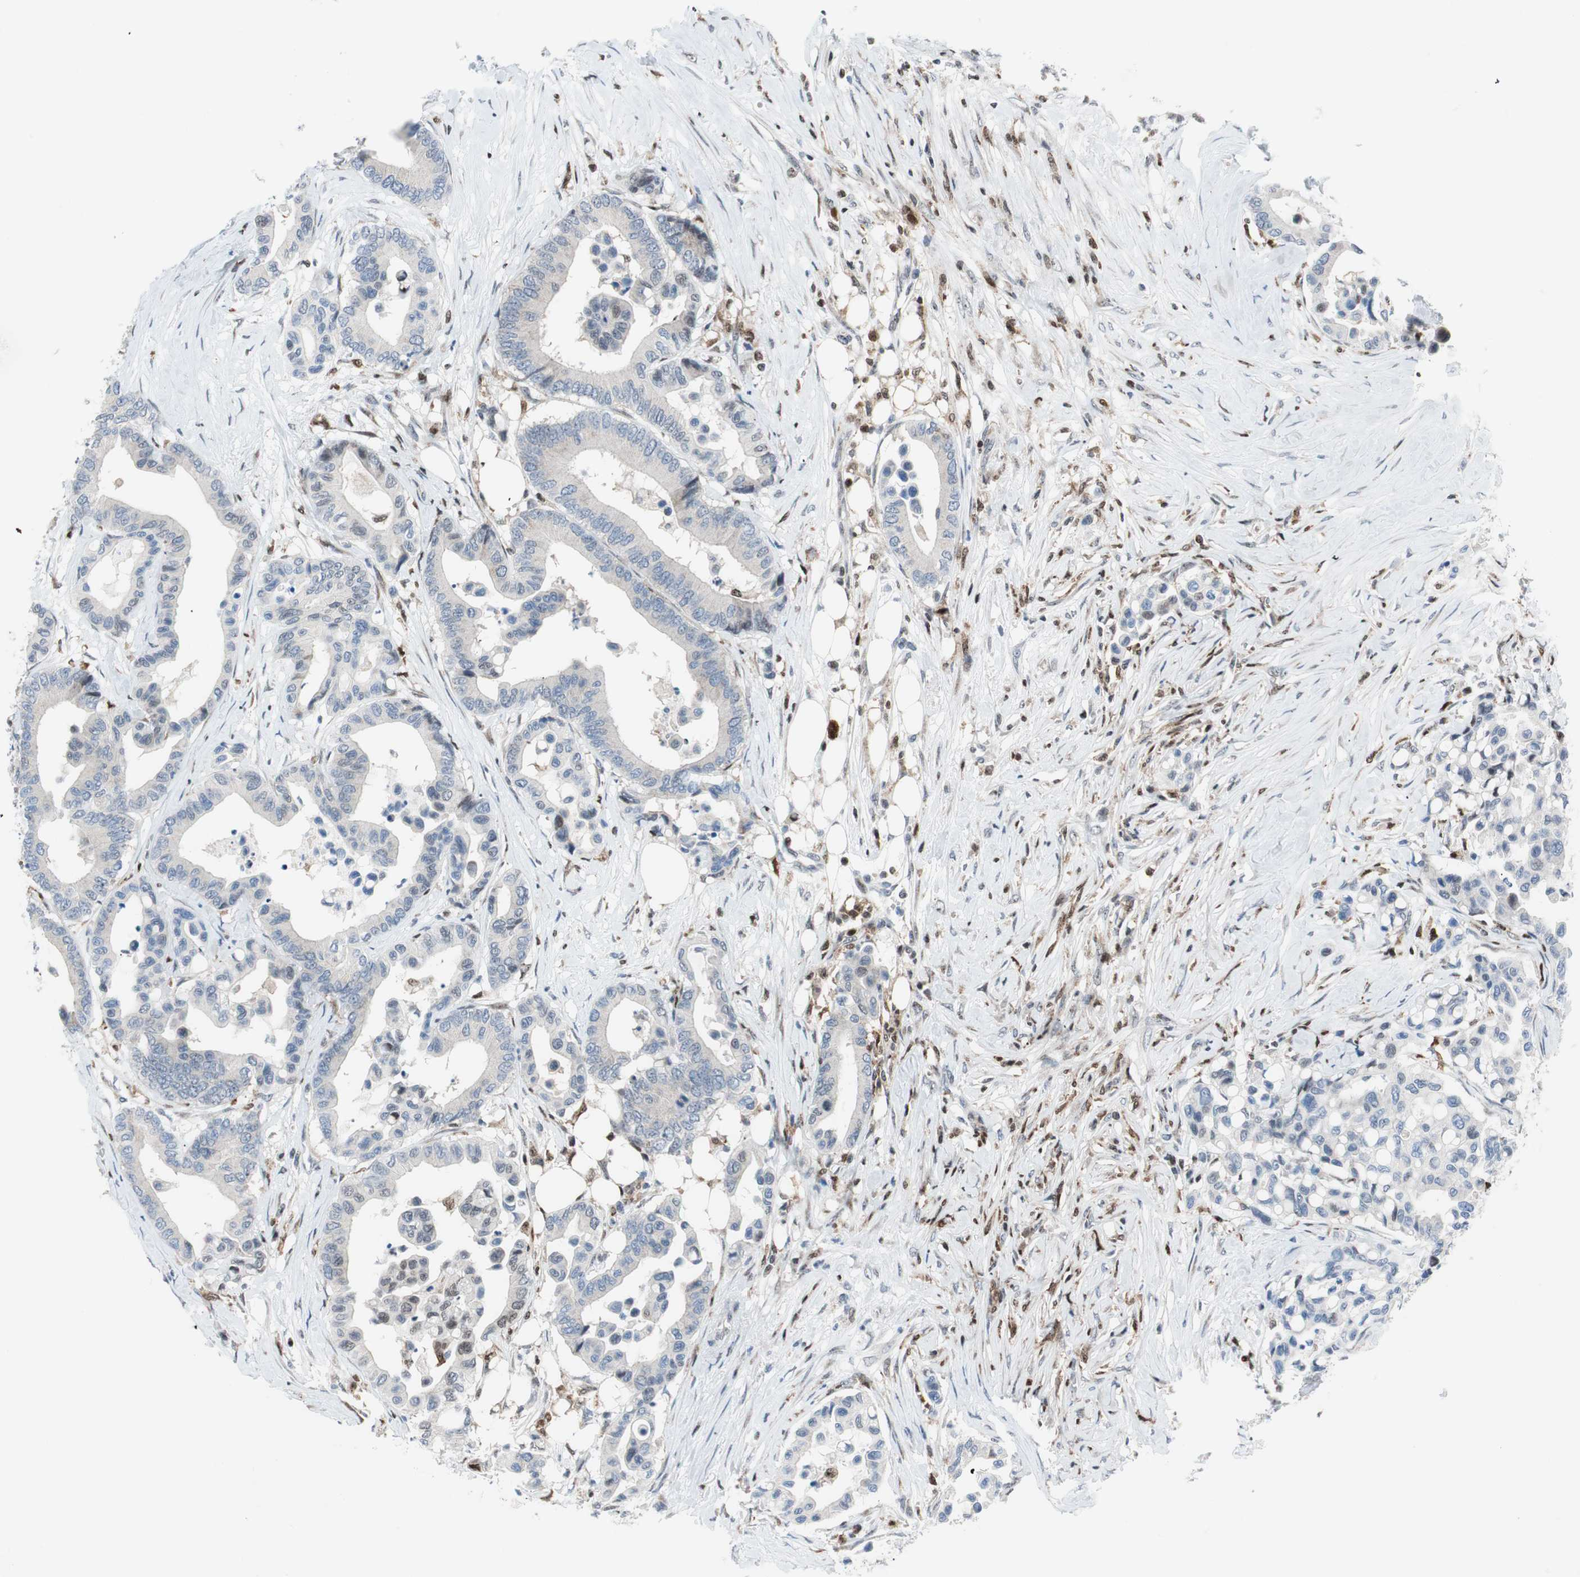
{"staining": {"intensity": "negative", "quantity": "none", "location": "none"}, "tissue": "colorectal cancer", "cell_type": "Tumor cells", "image_type": "cancer", "snomed": [{"axis": "morphology", "description": "Normal tissue, NOS"}, {"axis": "morphology", "description": "Adenocarcinoma, NOS"}, {"axis": "topography", "description": "Colon"}], "caption": "IHC of colorectal adenocarcinoma exhibits no expression in tumor cells. (DAB IHC, high magnification).", "gene": "RGS10", "patient": {"sex": "male", "age": 82}}